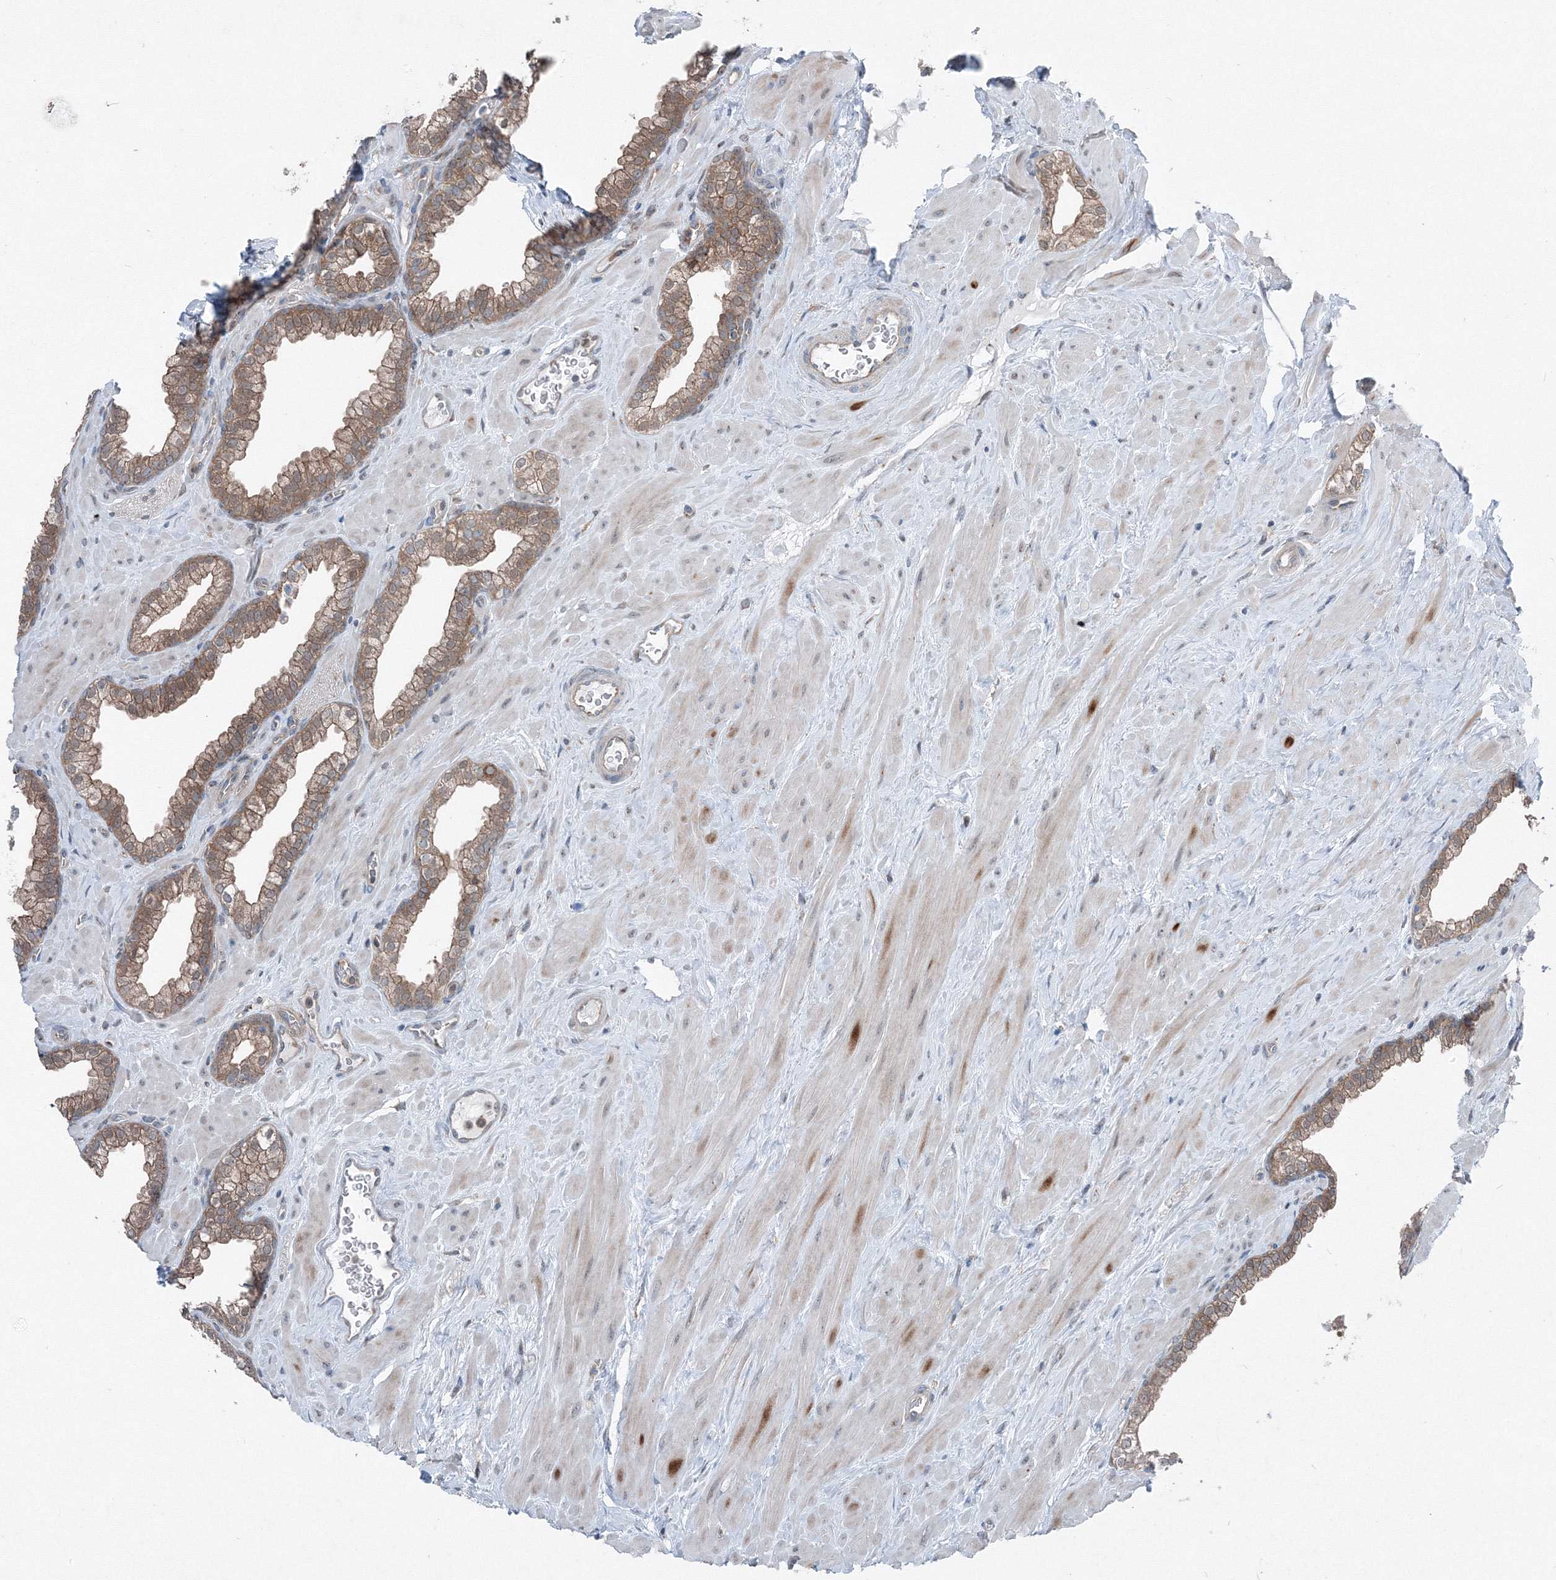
{"staining": {"intensity": "moderate", "quantity": ">75%", "location": "cytoplasmic/membranous"}, "tissue": "prostate", "cell_type": "Glandular cells", "image_type": "normal", "snomed": [{"axis": "morphology", "description": "Normal tissue, NOS"}, {"axis": "morphology", "description": "Urothelial carcinoma, Low grade"}, {"axis": "topography", "description": "Urinary bladder"}, {"axis": "topography", "description": "Prostate"}], "caption": "Immunohistochemistry micrograph of benign prostate stained for a protein (brown), which shows medium levels of moderate cytoplasmic/membranous expression in about >75% of glandular cells.", "gene": "TPRKB", "patient": {"sex": "male", "age": 60}}